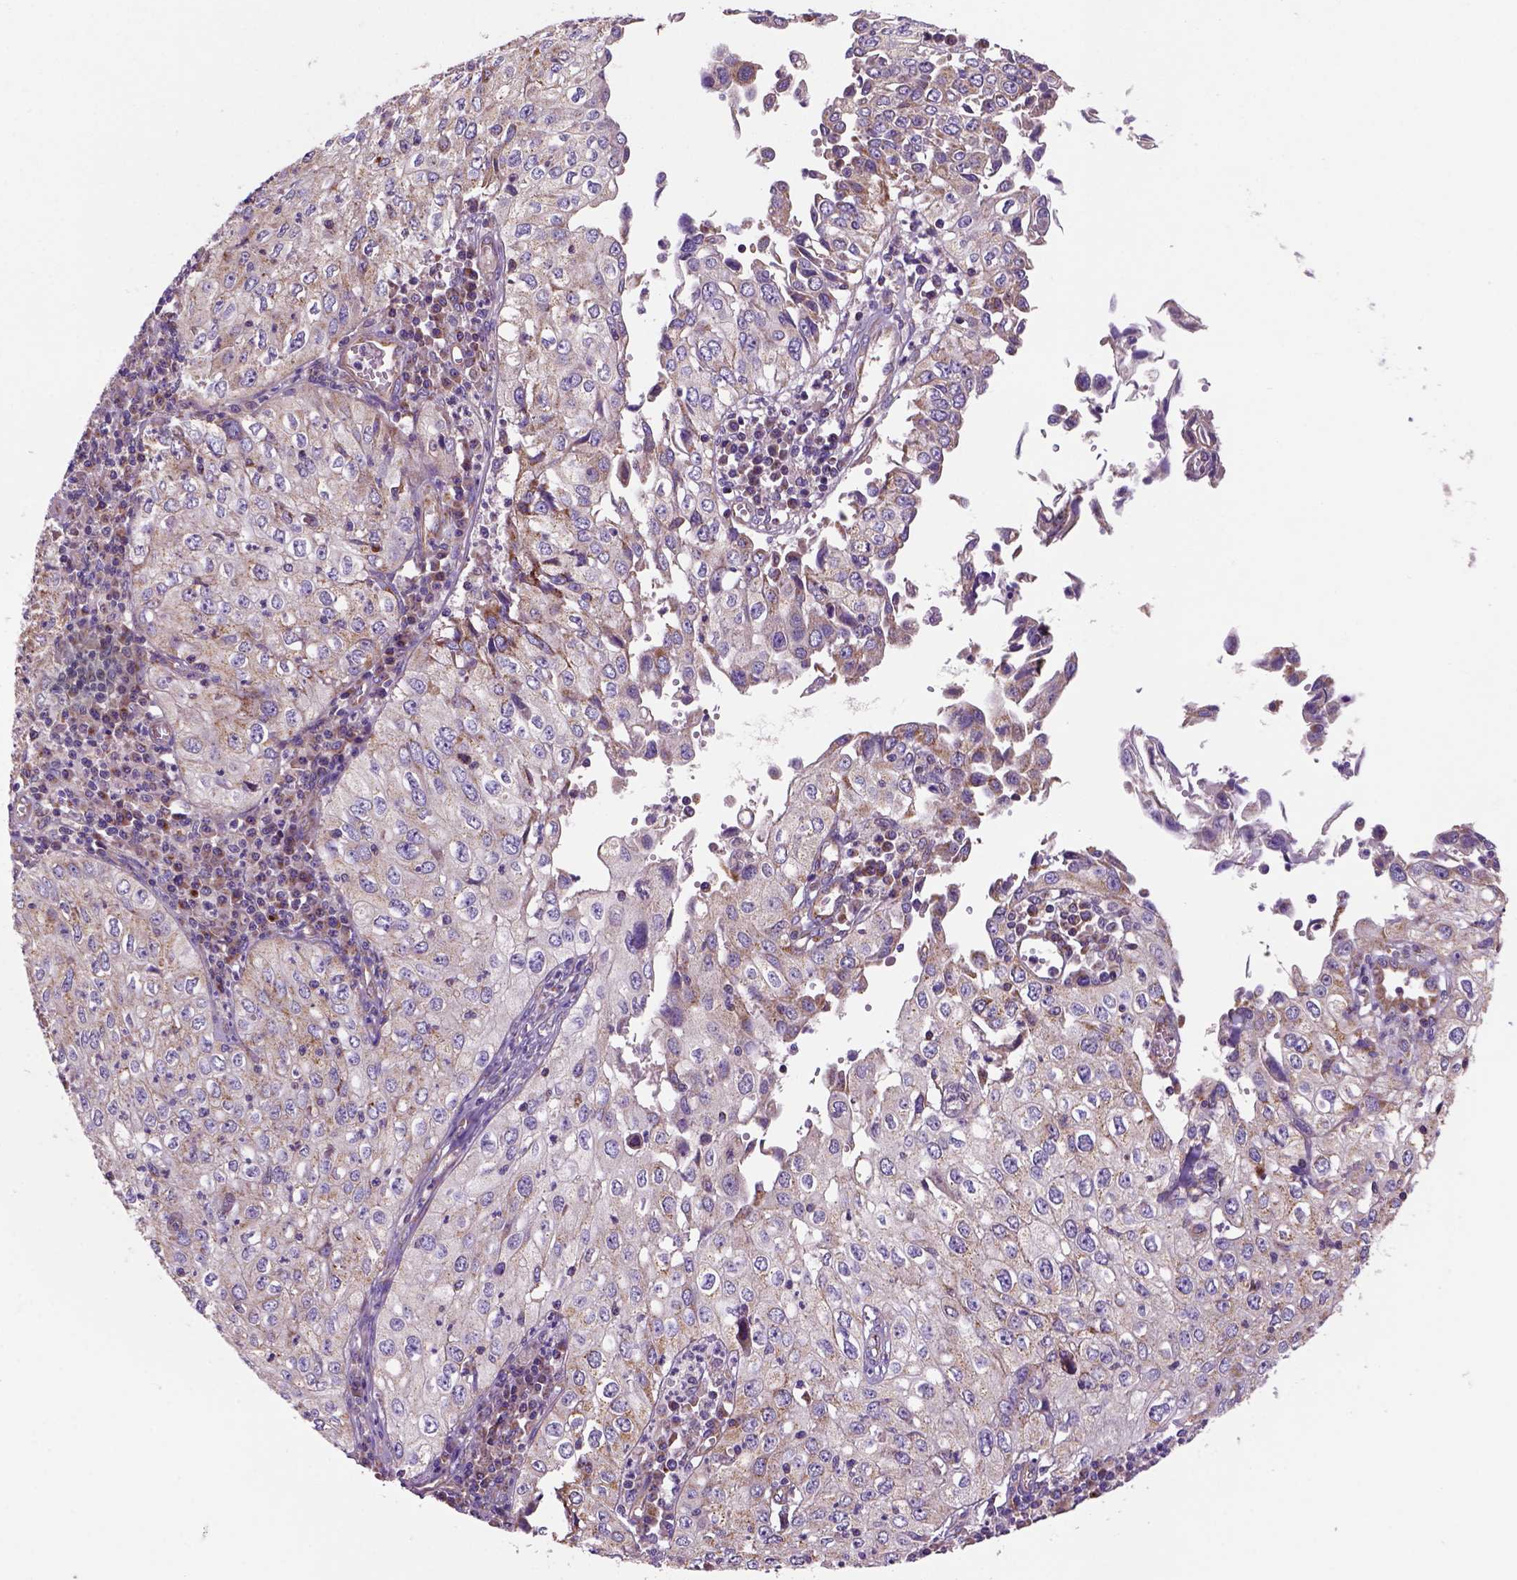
{"staining": {"intensity": "weak", "quantity": "25%-75%", "location": "cytoplasmic/membranous"}, "tissue": "cervical cancer", "cell_type": "Tumor cells", "image_type": "cancer", "snomed": [{"axis": "morphology", "description": "Squamous cell carcinoma, NOS"}, {"axis": "topography", "description": "Cervix"}], "caption": "Protein expression analysis of cervical squamous cell carcinoma reveals weak cytoplasmic/membranous staining in about 25%-75% of tumor cells.", "gene": "WARS2", "patient": {"sex": "female", "age": 24}}